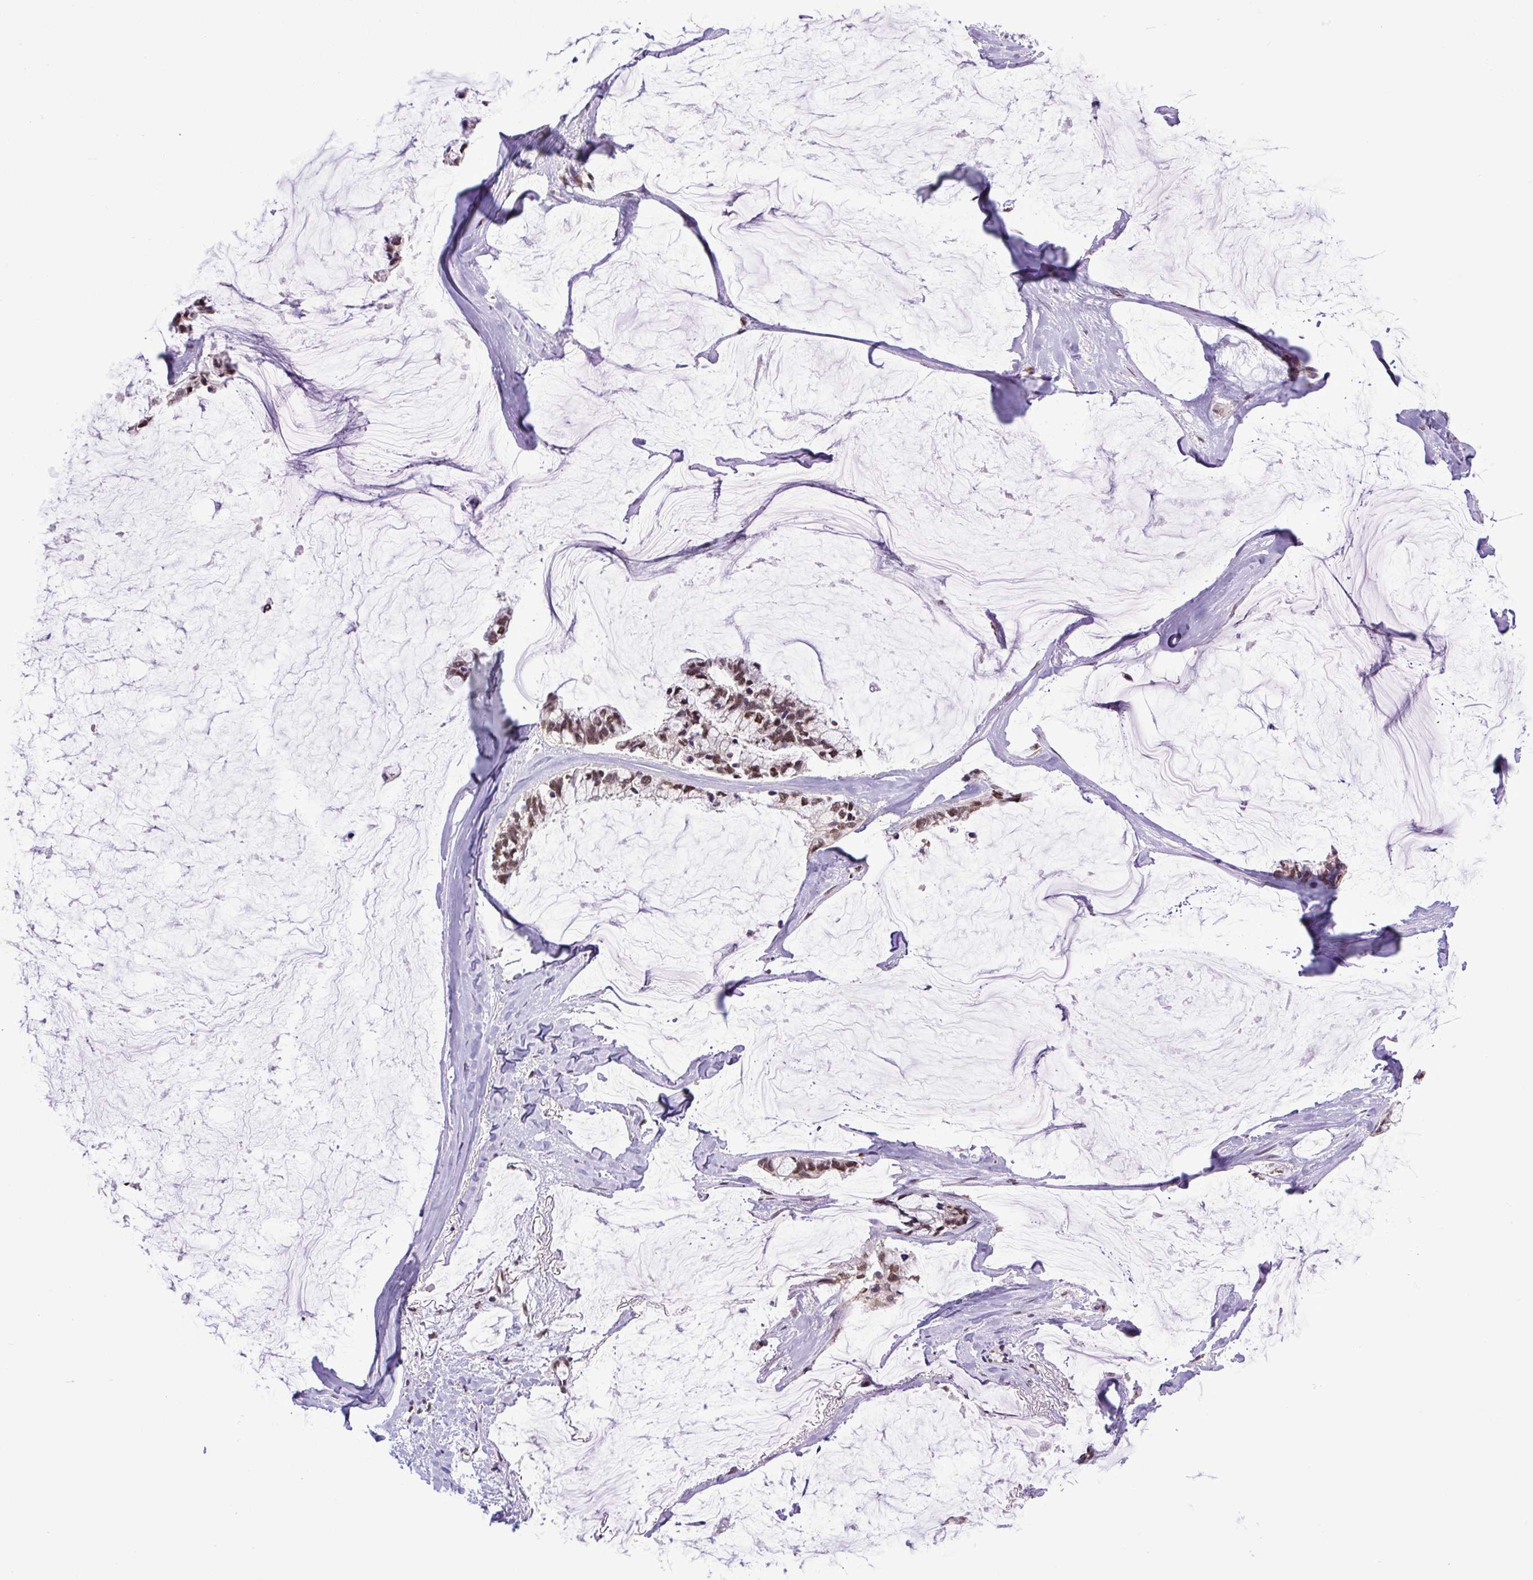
{"staining": {"intensity": "moderate", "quantity": ">75%", "location": "nuclear"}, "tissue": "ovarian cancer", "cell_type": "Tumor cells", "image_type": "cancer", "snomed": [{"axis": "morphology", "description": "Cystadenocarcinoma, mucinous, NOS"}, {"axis": "topography", "description": "Ovary"}], "caption": "Immunohistochemical staining of ovarian mucinous cystadenocarcinoma reveals medium levels of moderate nuclear staining in about >75% of tumor cells.", "gene": "SGTA", "patient": {"sex": "female", "age": 39}}